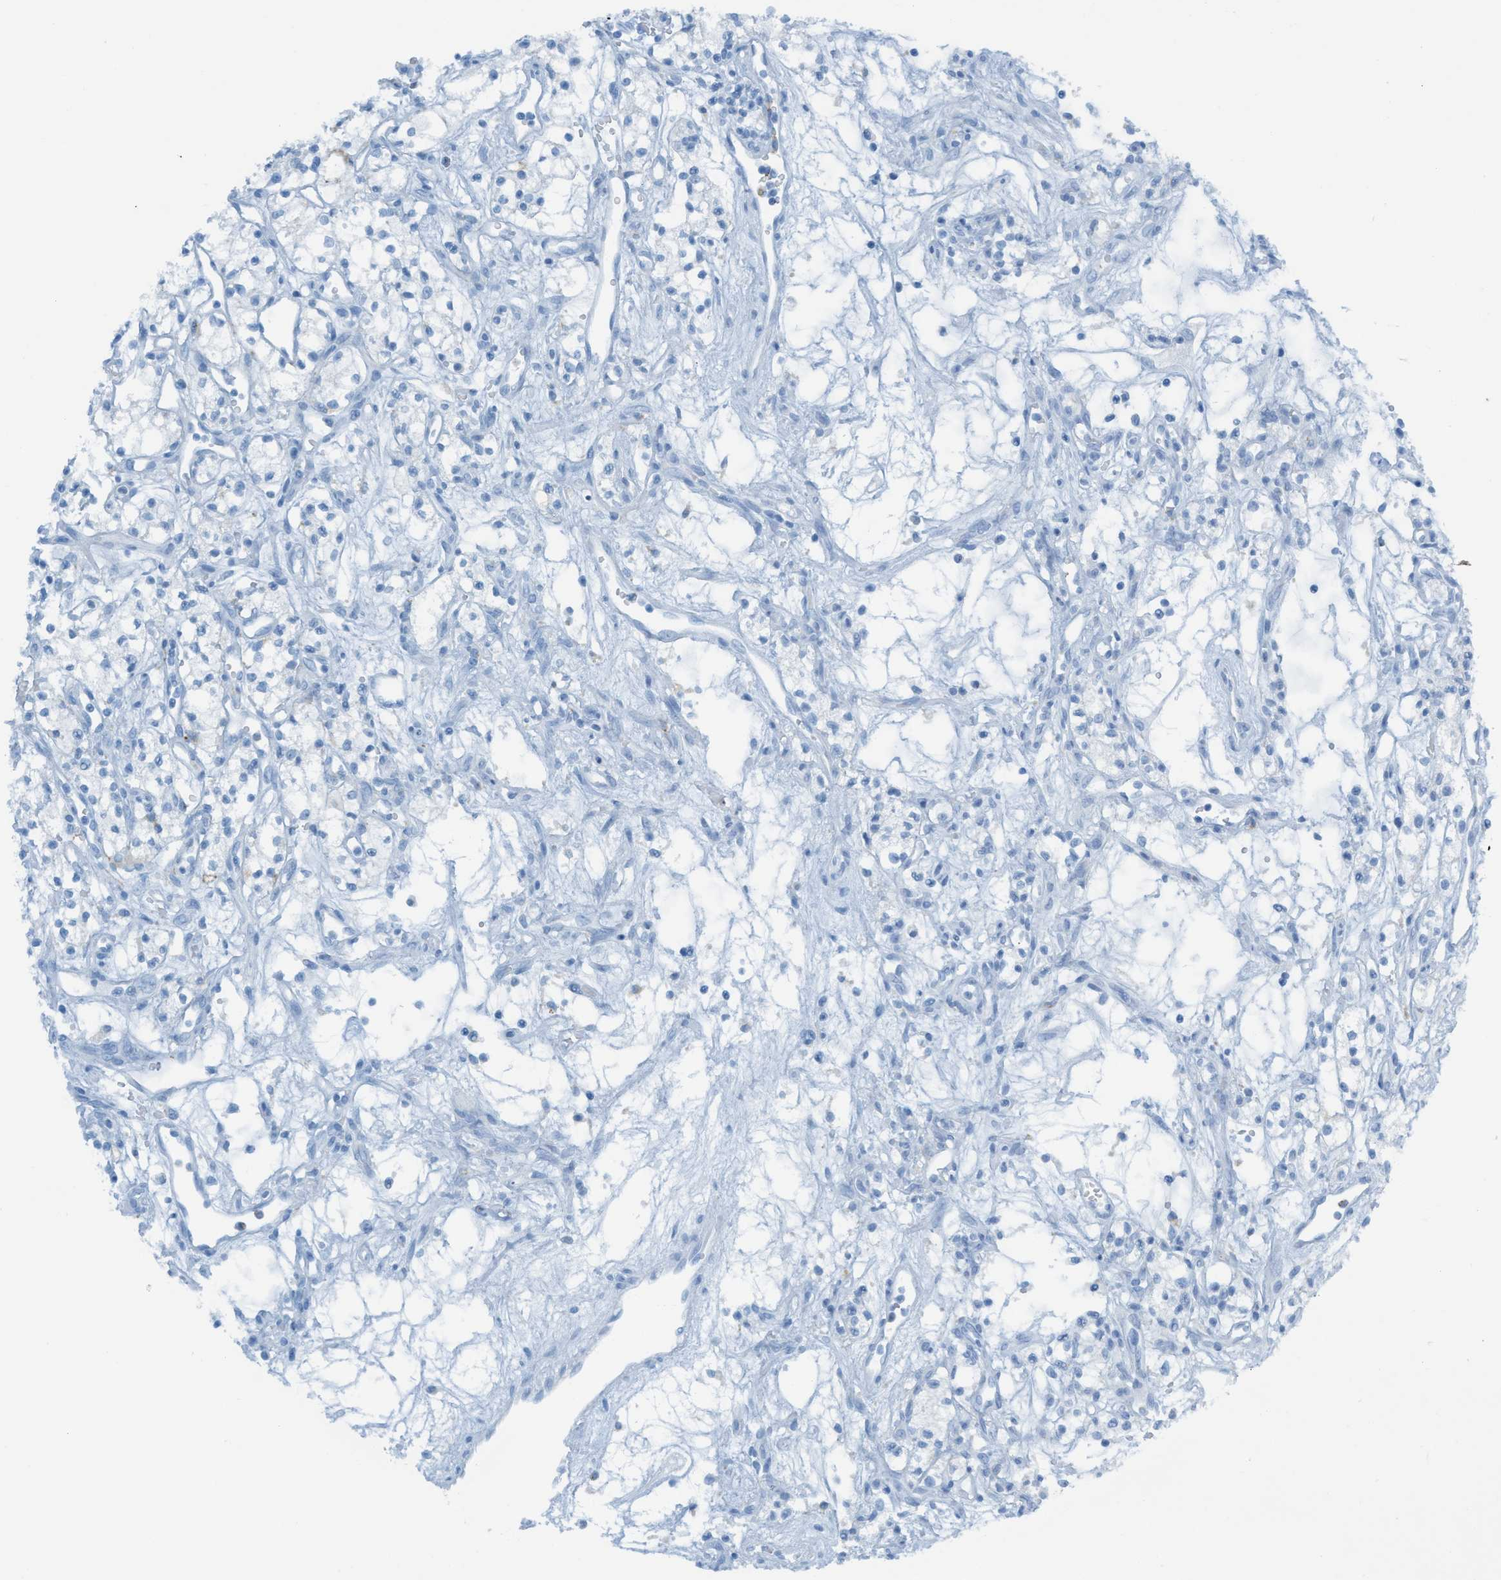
{"staining": {"intensity": "negative", "quantity": "none", "location": "none"}, "tissue": "renal cancer", "cell_type": "Tumor cells", "image_type": "cancer", "snomed": [{"axis": "morphology", "description": "Adenocarcinoma, NOS"}, {"axis": "topography", "description": "Kidney"}], "caption": "Immunohistochemistry (IHC) histopathology image of adenocarcinoma (renal) stained for a protein (brown), which shows no positivity in tumor cells.", "gene": "C21orf62", "patient": {"sex": "male", "age": 59}}